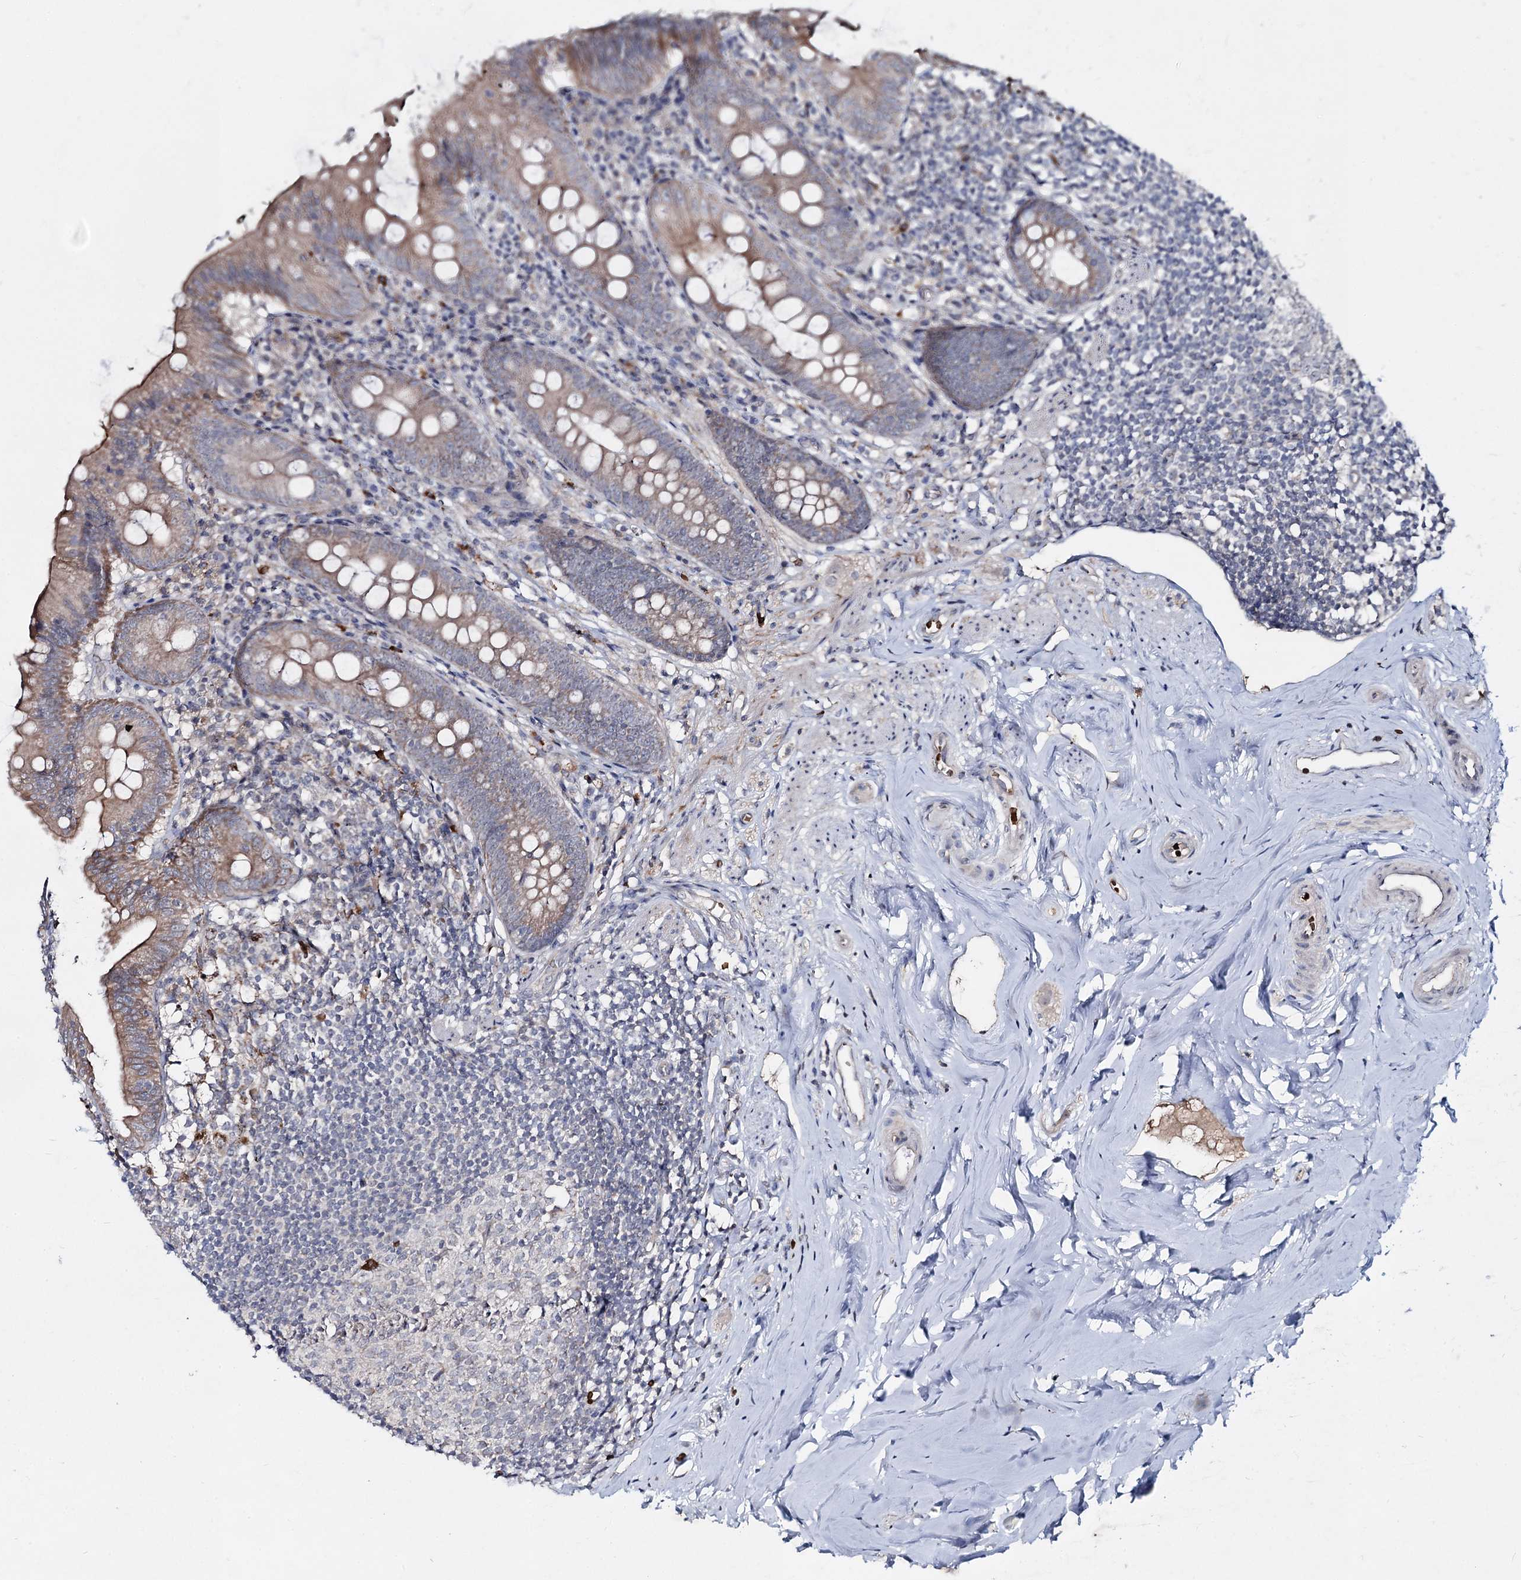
{"staining": {"intensity": "weak", "quantity": ">75%", "location": "cytoplasmic/membranous"}, "tissue": "appendix", "cell_type": "Glandular cells", "image_type": "normal", "snomed": [{"axis": "morphology", "description": "Normal tissue, NOS"}, {"axis": "topography", "description": "Appendix"}], "caption": "Appendix stained with DAB (3,3'-diaminobenzidine) IHC shows low levels of weak cytoplasmic/membranous positivity in approximately >75% of glandular cells.", "gene": "RNF6", "patient": {"sex": "female", "age": 51}}